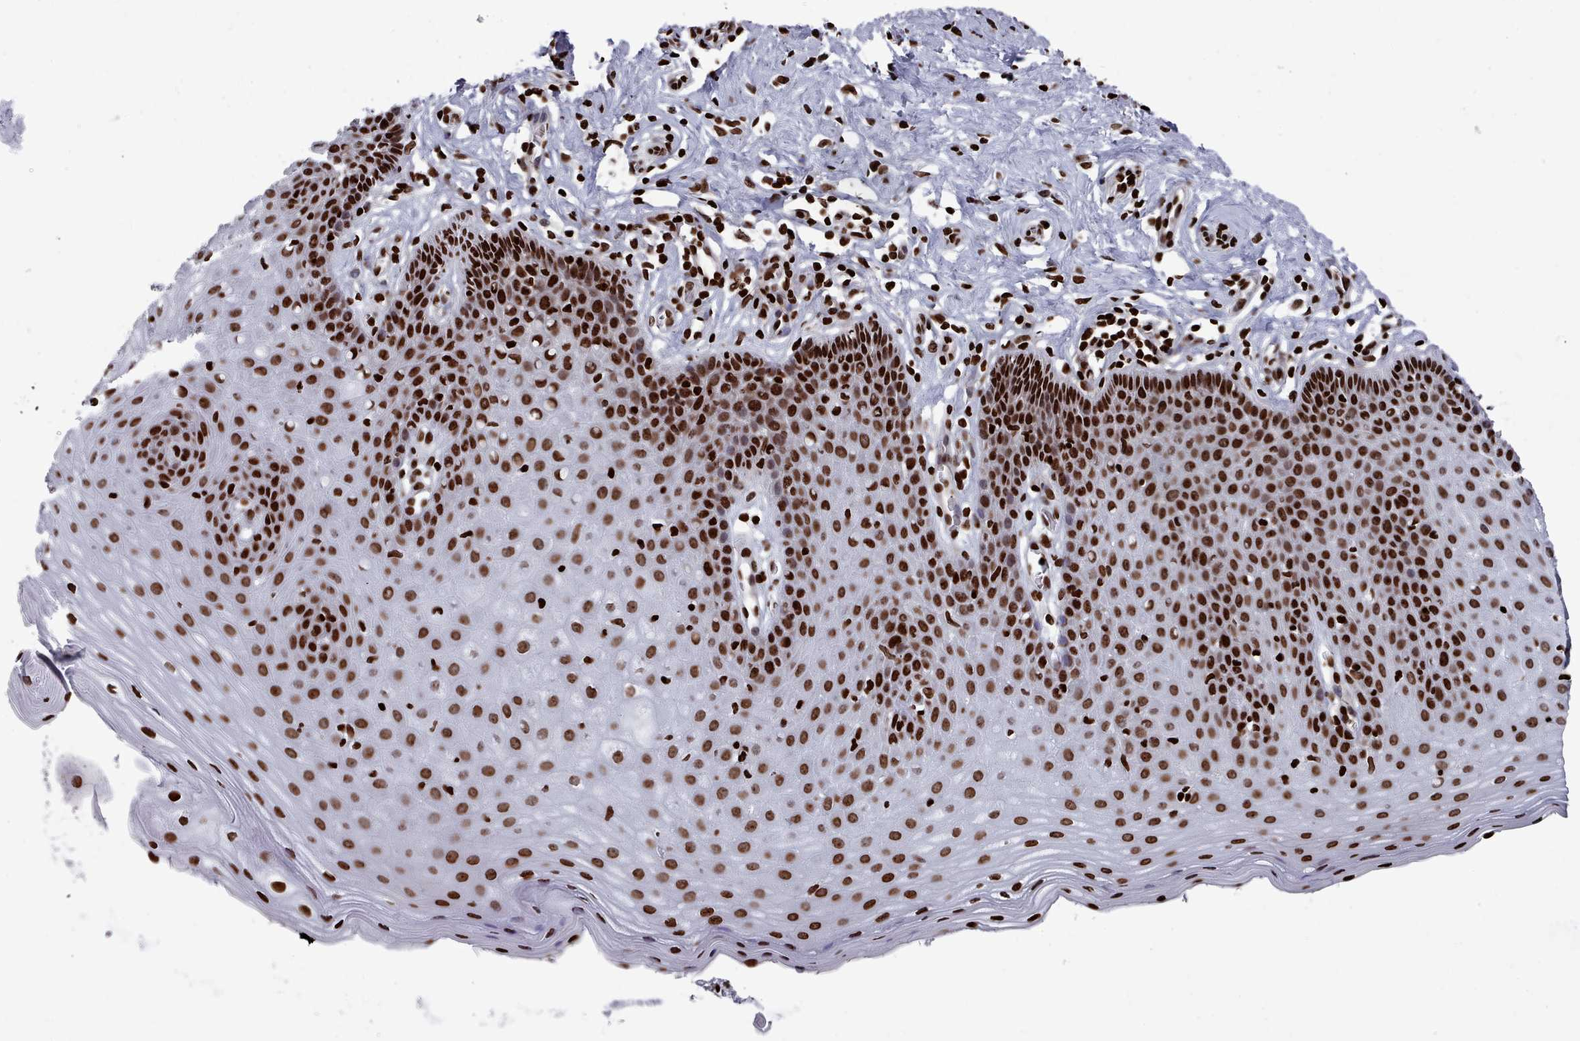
{"staining": {"intensity": "strong", "quantity": ">75%", "location": "nuclear"}, "tissue": "cervix", "cell_type": "Glandular cells", "image_type": "normal", "snomed": [{"axis": "morphology", "description": "Normal tissue, NOS"}, {"axis": "topography", "description": "Cervix"}], "caption": "Immunohistochemistry (IHC) histopathology image of benign cervix stained for a protein (brown), which displays high levels of strong nuclear expression in about >75% of glandular cells.", "gene": "PCDHB11", "patient": {"sex": "female", "age": 36}}